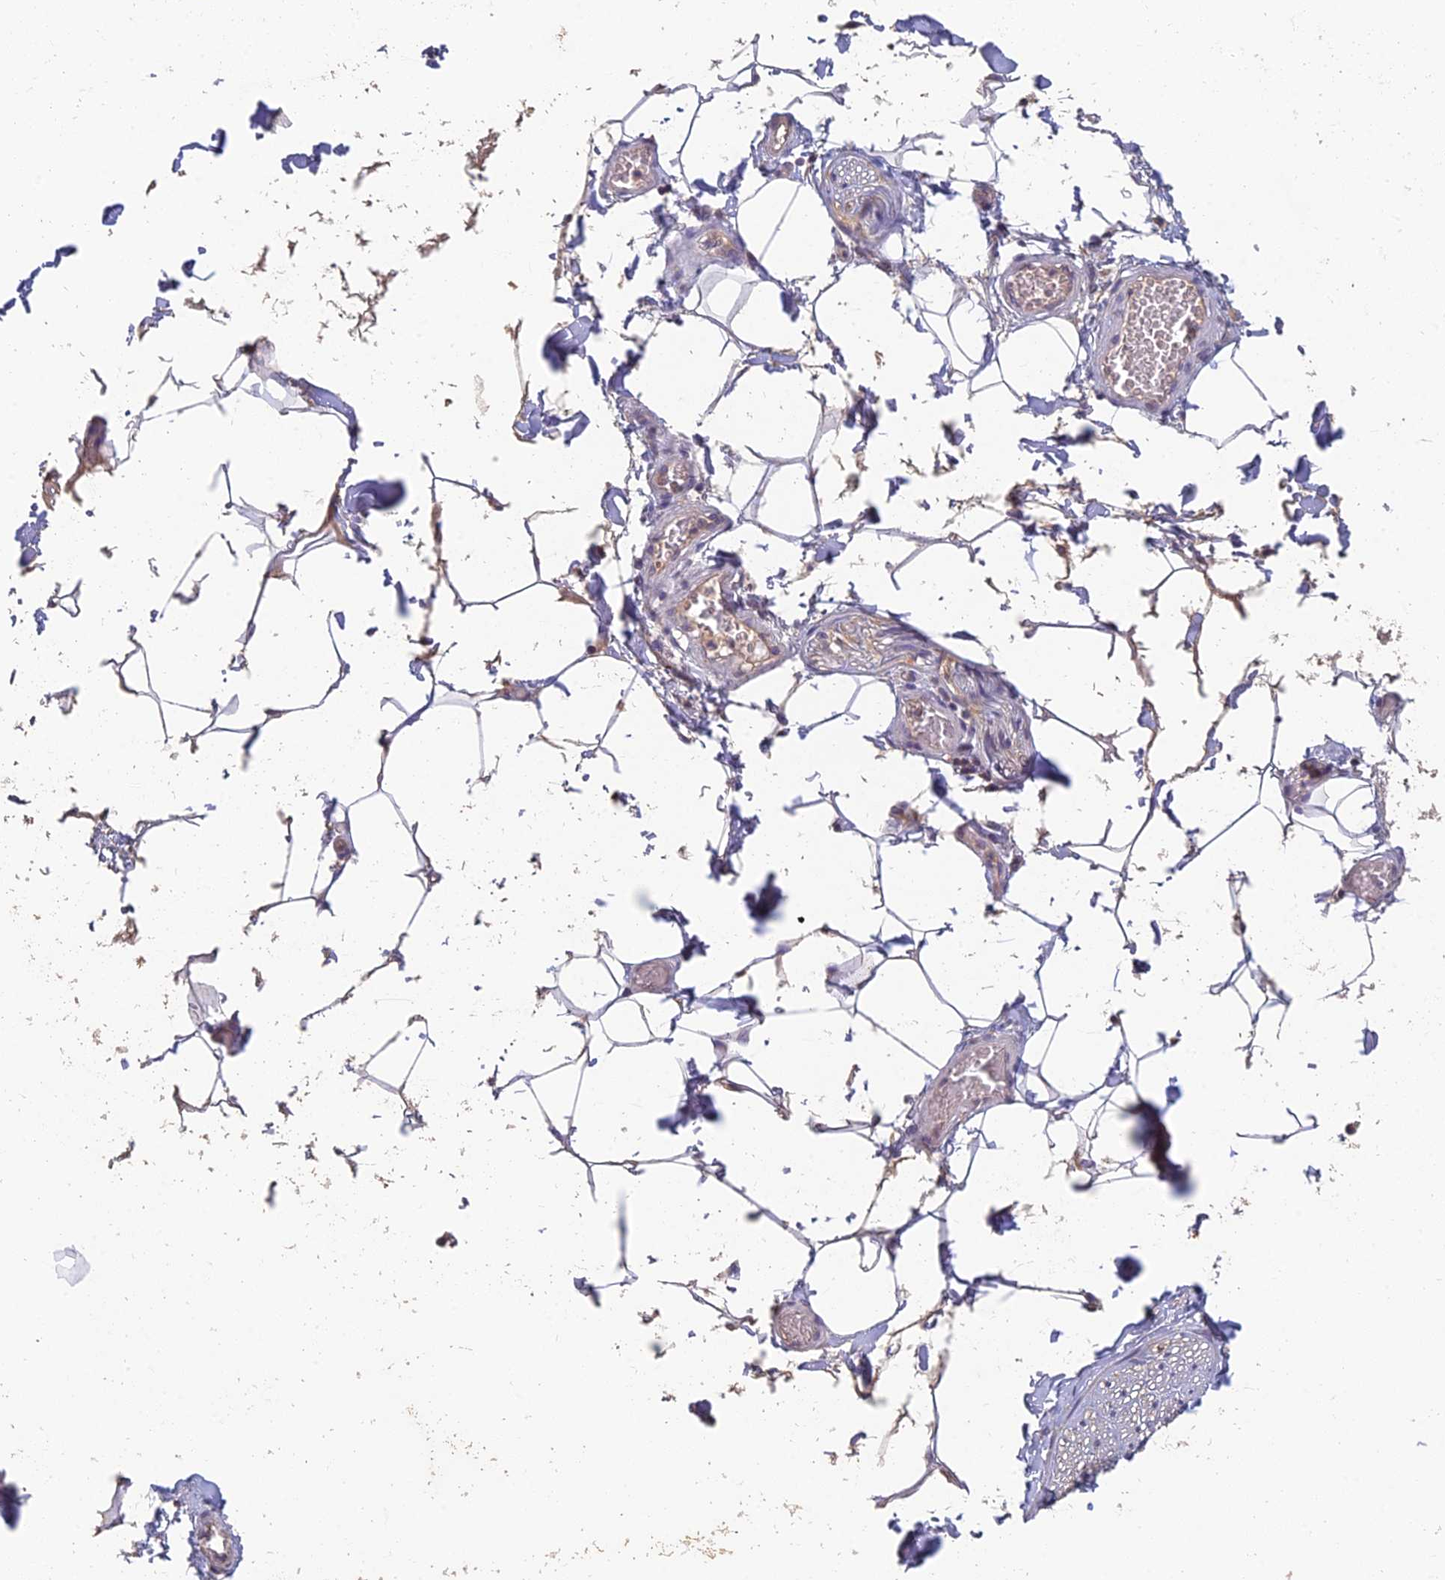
{"staining": {"intensity": "negative", "quantity": "none", "location": "none"}, "tissue": "adipose tissue", "cell_type": "Adipocytes", "image_type": "normal", "snomed": [{"axis": "morphology", "description": "Normal tissue, NOS"}, {"axis": "topography", "description": "Soft tissue"}, {"axis": "topography", "description": "Adipose tissue"}, {"axis": "topography", "description": "Vascular tissue"}, {"axis": "topography", "description": "Peripheral nerve tissue"}], "caption": "A high-resolution micrograph shows IHC staining of unremarkable adipose tissue, which demonstrates no significant staining in adipocytes. The staining is performed using DAB brown chromogen with nuclei counter-stained in using hematoxylin.", "gene": "ADAMTS13", "patient": {"sex": "male", "age": 46}}